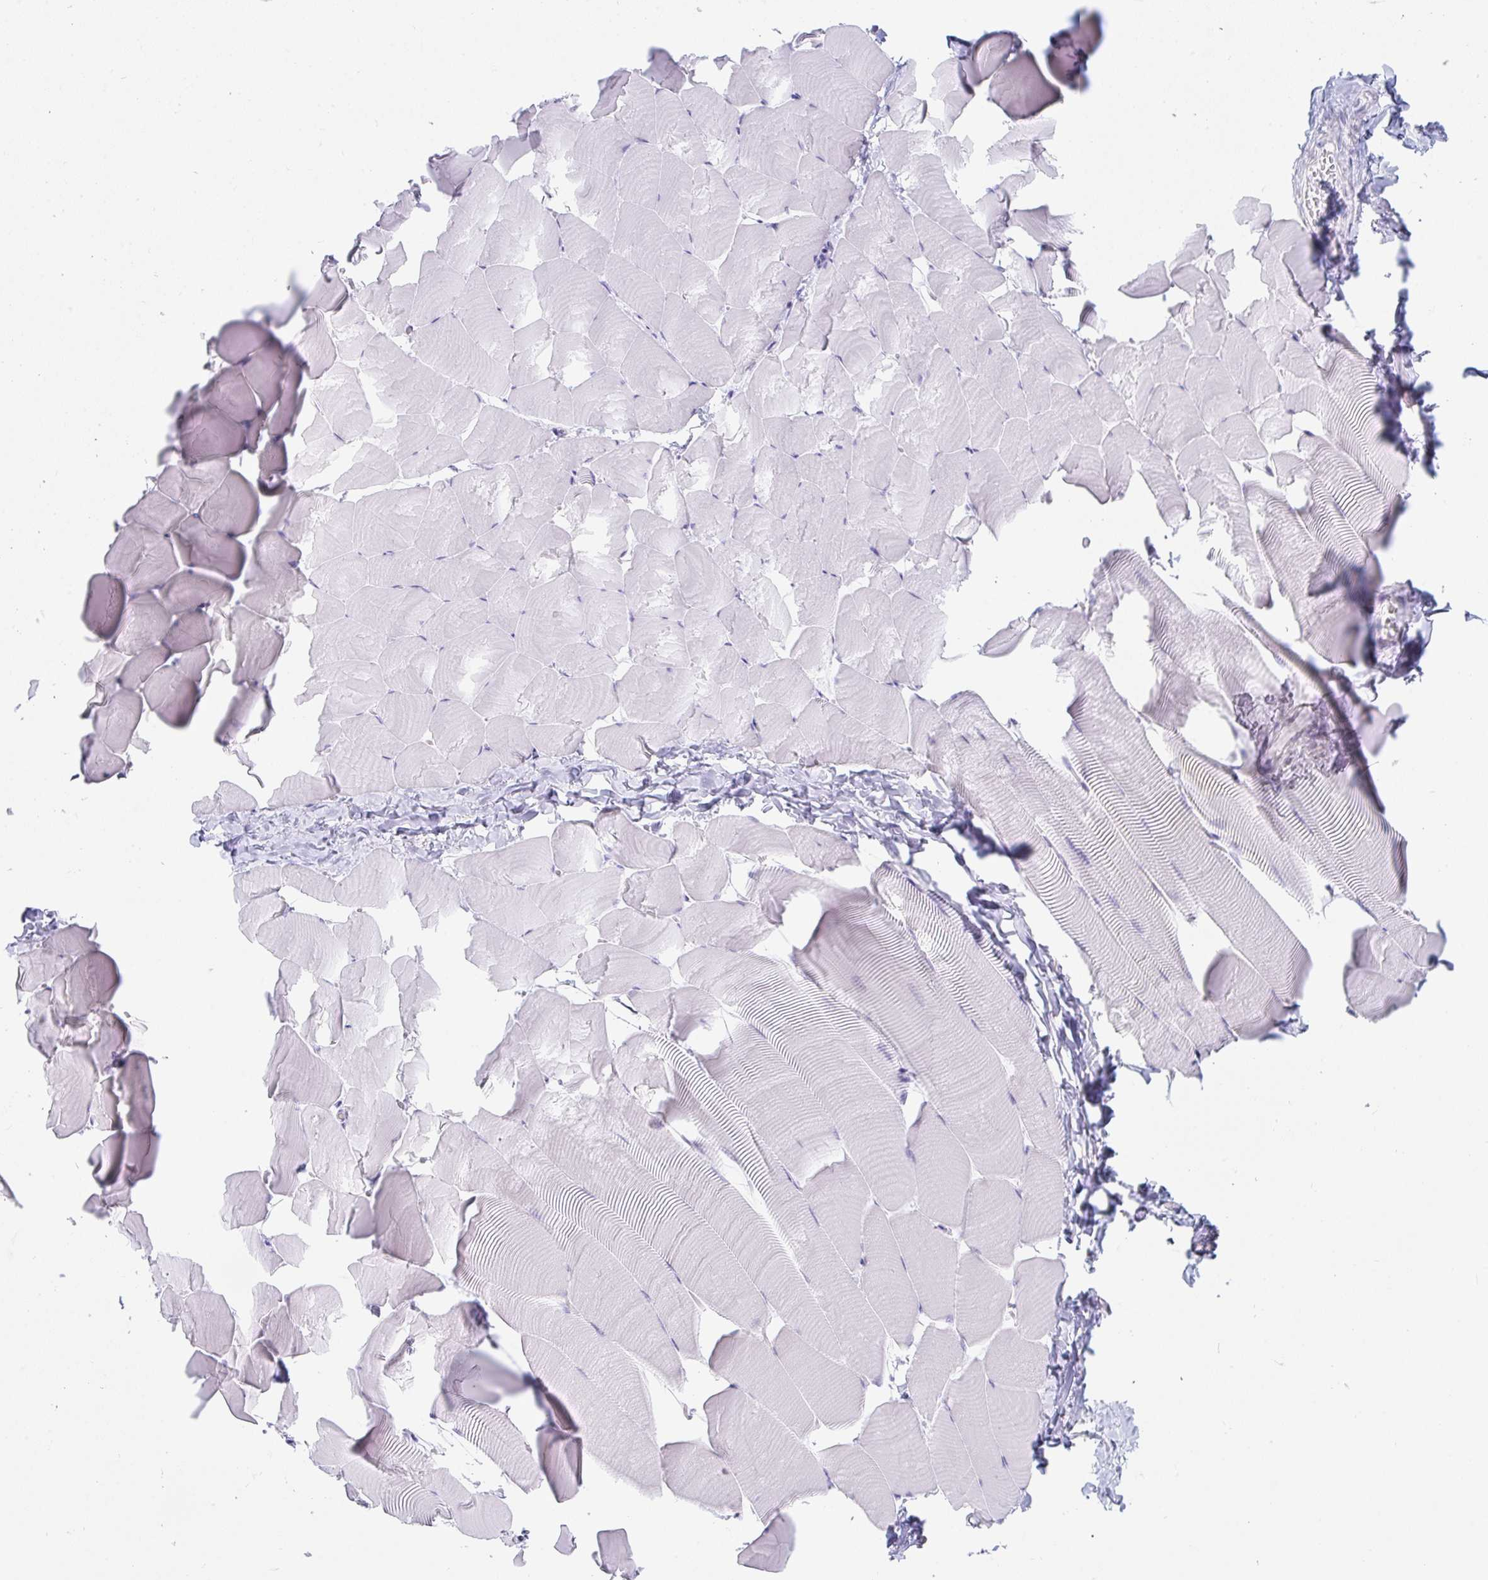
{"staining": {"intensity": "negative", "quantity": "none", "location": "none"}, "tissue": "skeletal muscle", "cell_type": "Myocytes", "image_type": "normal", "snomed": [{"axis": "morphology", "description": "Normal tissue, NOS"}, {"axis": "topography", "description": "Skeletal muscle"}], "caption": "Myocytes show no significant protein positivity in normal skeletal muscle. (Brightfield microscopy of DAB (3,3'-diaminobenzidine) immunohistochemistry (IHC) at high magnification).", "gene": "PRND", "patient": {"sex": "male", "age": 25}}